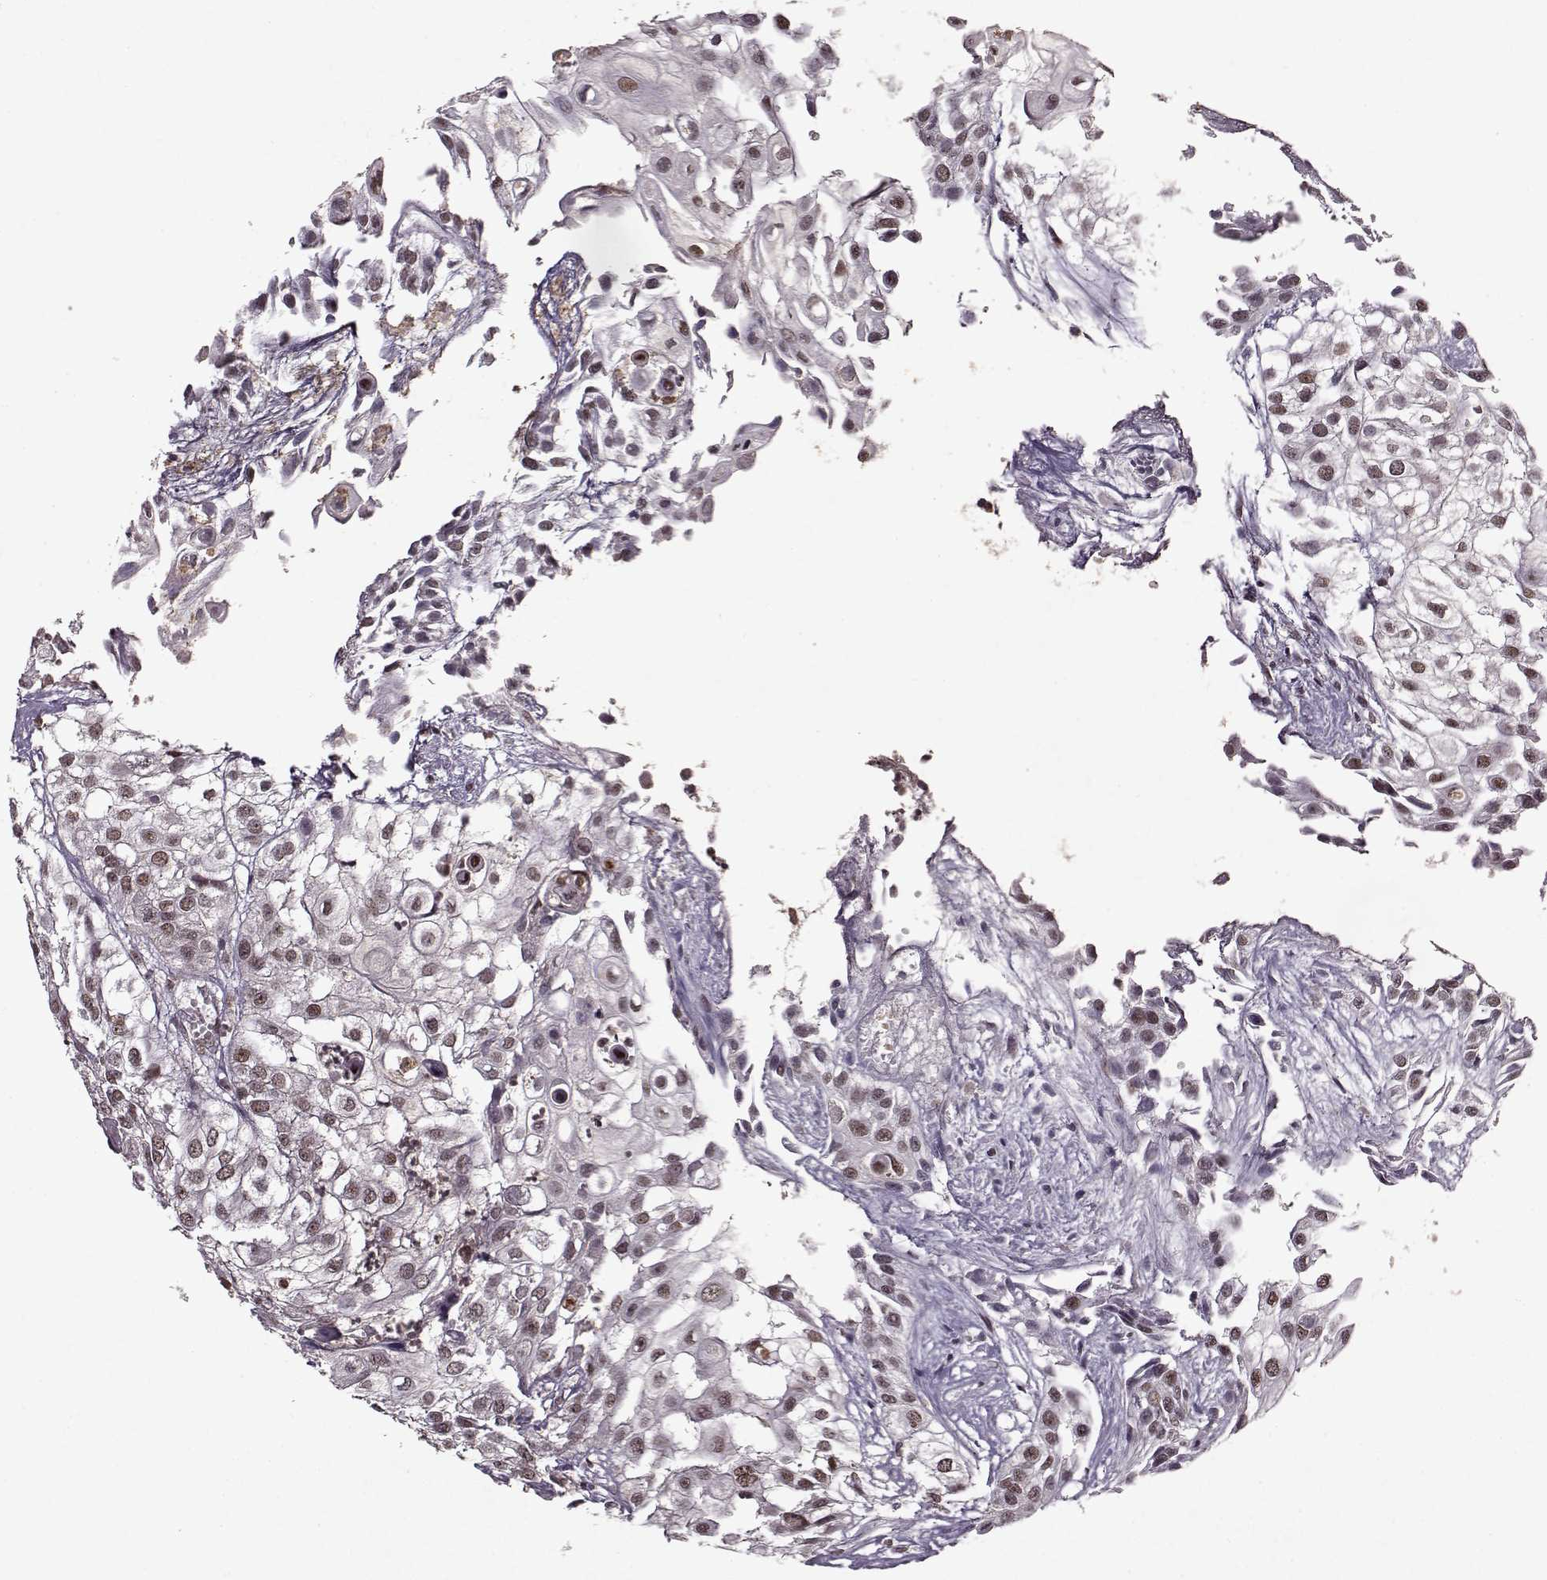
{"staining": {"intensity": "weak", "quantity": "<25%", "location": "nuclear"}, "tissue": "urothelial cancer", "cell_type": "Tumor cells", "image_type": "cancer", "snomed": [{"axis": "morphology", "description": "Urothelial carcinoma, High grade"}, {"axis": "topography", "description": "Urinary bladder"}], "caption": "Image shows no protein expression in tumor cells of urothelial carcinoma (high-grade) tissue.", "gene": "PSMA7", "patient": {"sex": "female", "age": 79}}